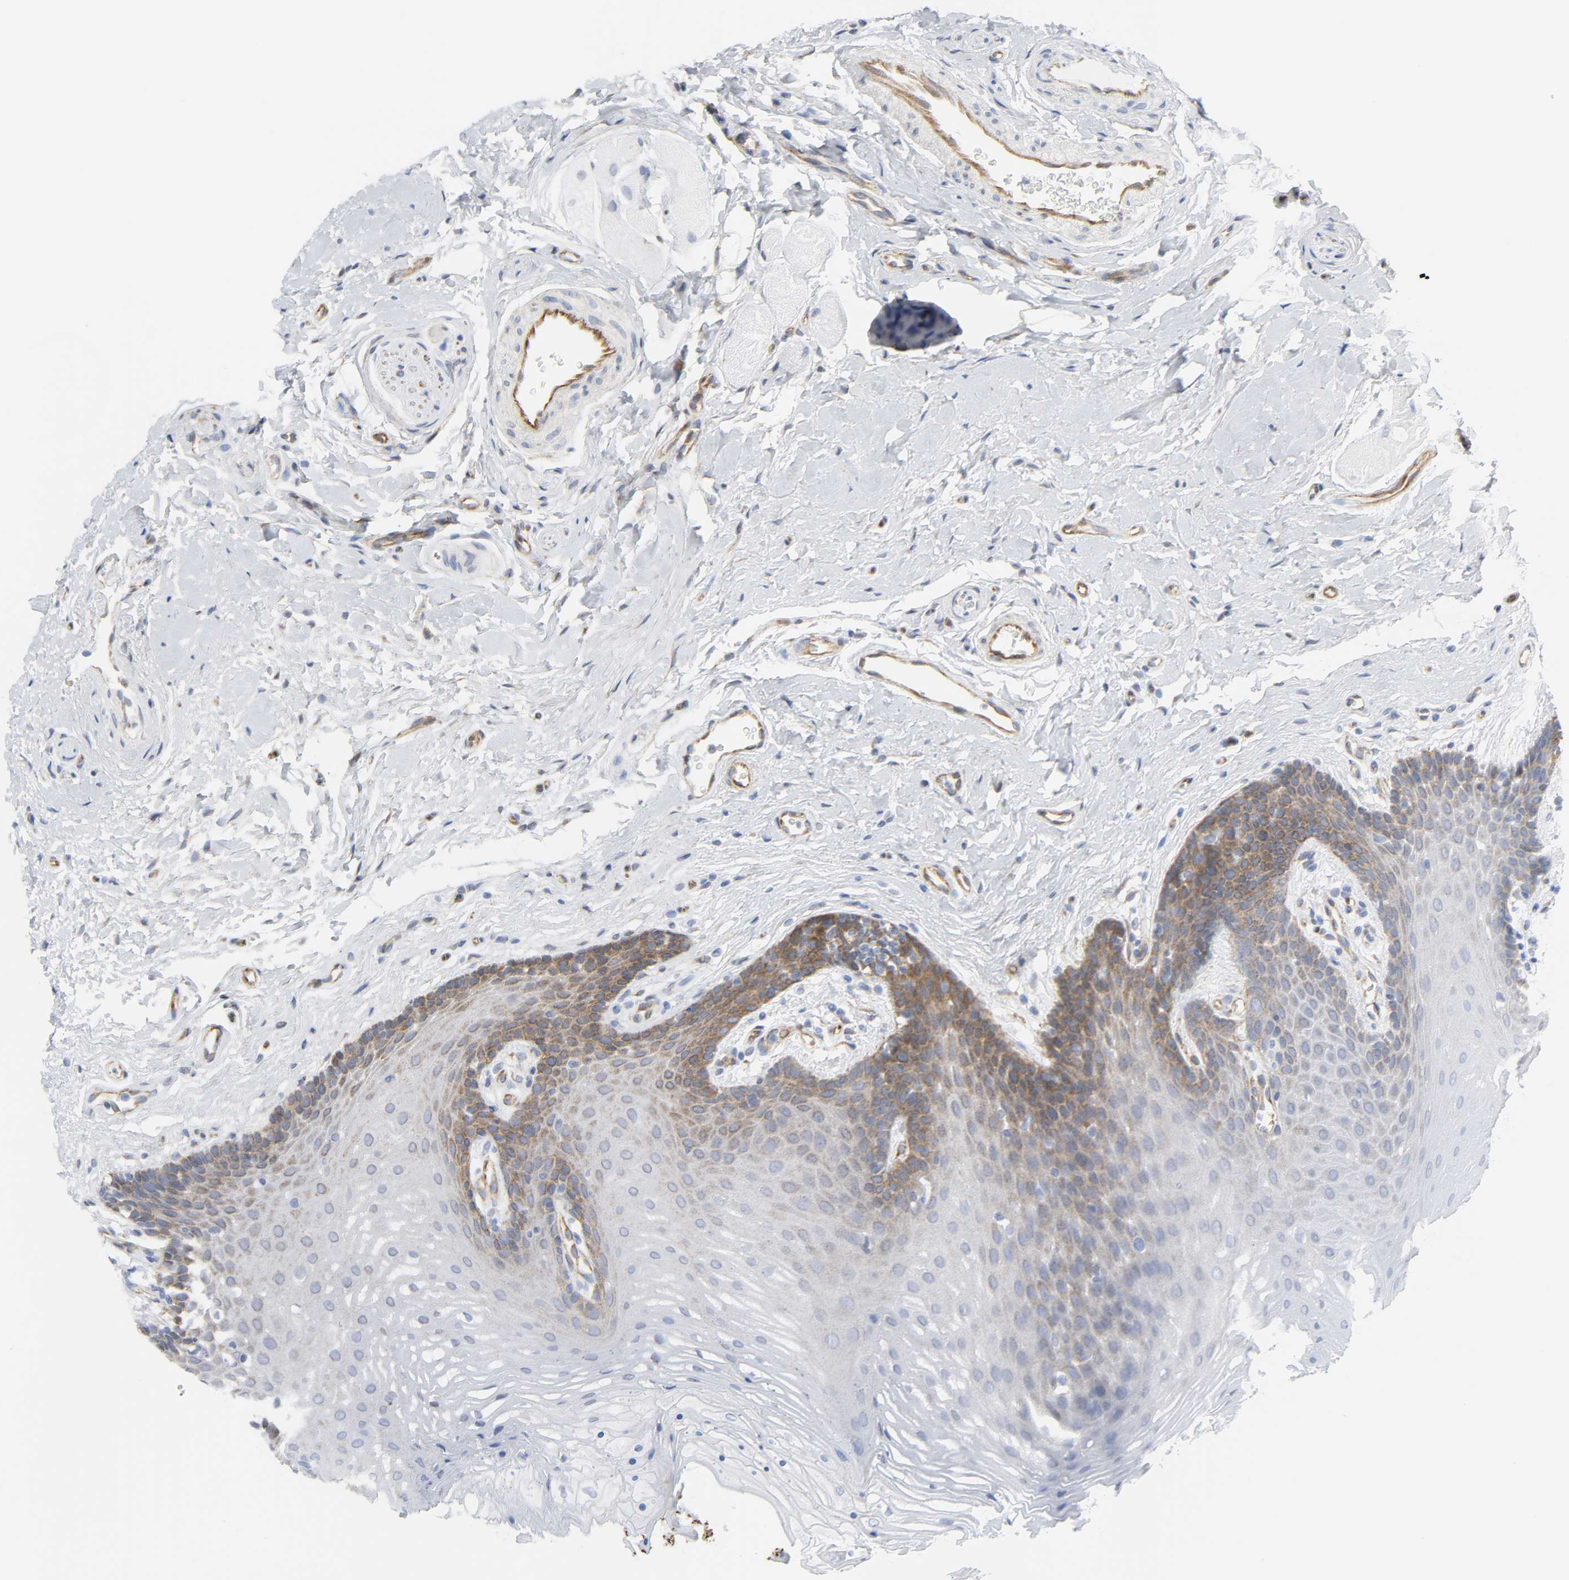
{"staining": {"intensity": "moderate", "quantity": "<25%", "location": "cytoplasmic/membranous"}, "tissue": "oral mucosa", "cell_type": "Squamous epithelial cells", "image_type": "normal", "snomed": [{"axis": "morphology", "description": "Normal tissue, NOS"}, {"axis": "topography", "description": "Oral tissue"}], "caption": "Benign oral mucosa was stained to show a protein in brown. There is low levels of moderate cytoplasmic/membranous expression in approximately <25% of squamous epithelial cells.", "gene": "DOCK1", "patient": {"sex": "male", "age": 62}}